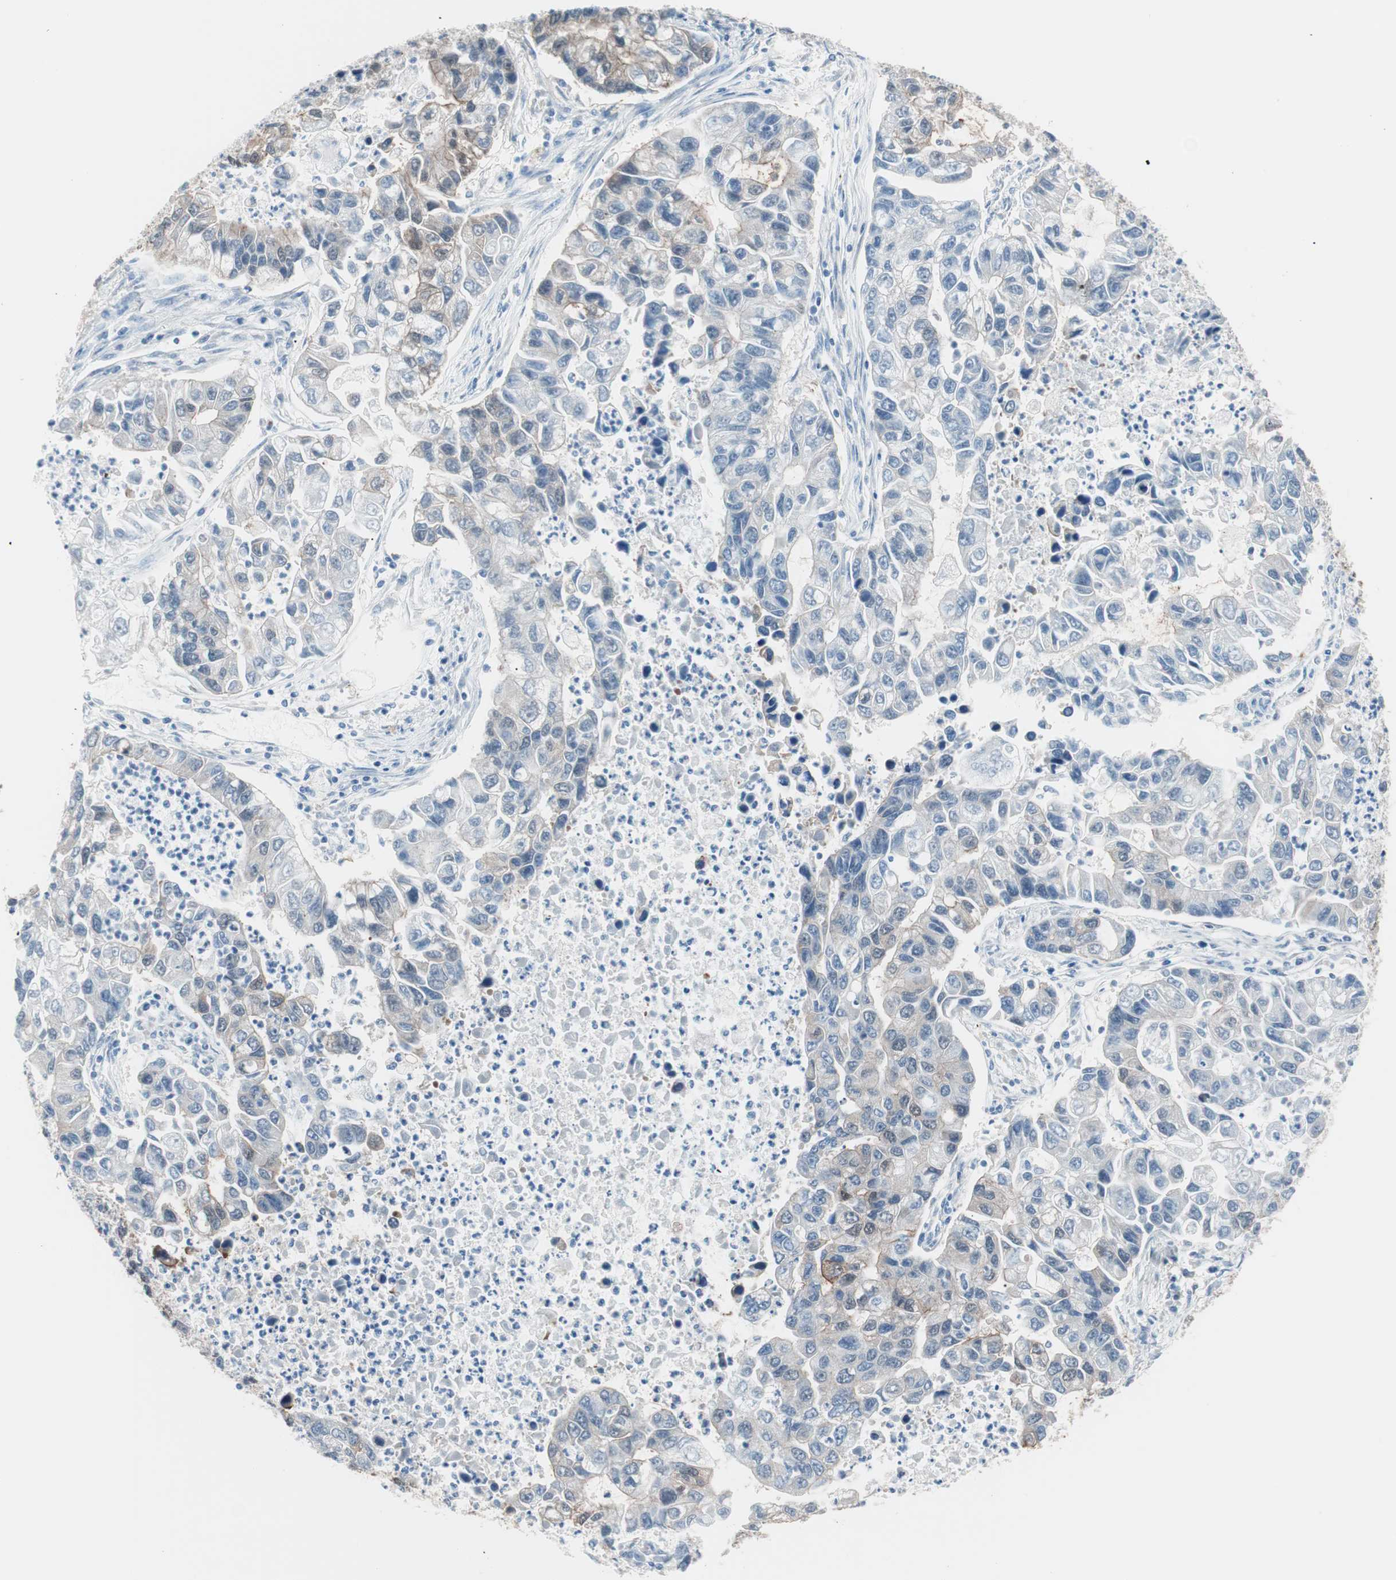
{"staining": {"intensity": "moderate", "quantity": "25%-75%", "location": "cytoplasmic/membranous"}, "tissue": "lung cancer", "cell_type": "Tumor cells", "image_type": "cancer", "snomed": [{"axis": "morphology", "description": "Adenocarcinoma, NOS"}, {"axis": "topography", "description": "Lung"}], "caption": "This is an image of immunohistochemistry staining of lung cancer (adenocarcinoma), which shows moderate positivity in the cytoplasmic/membranous of tumor cells.", "gene": "VIL1", "patient": {"sex": "female", "age": 51}}